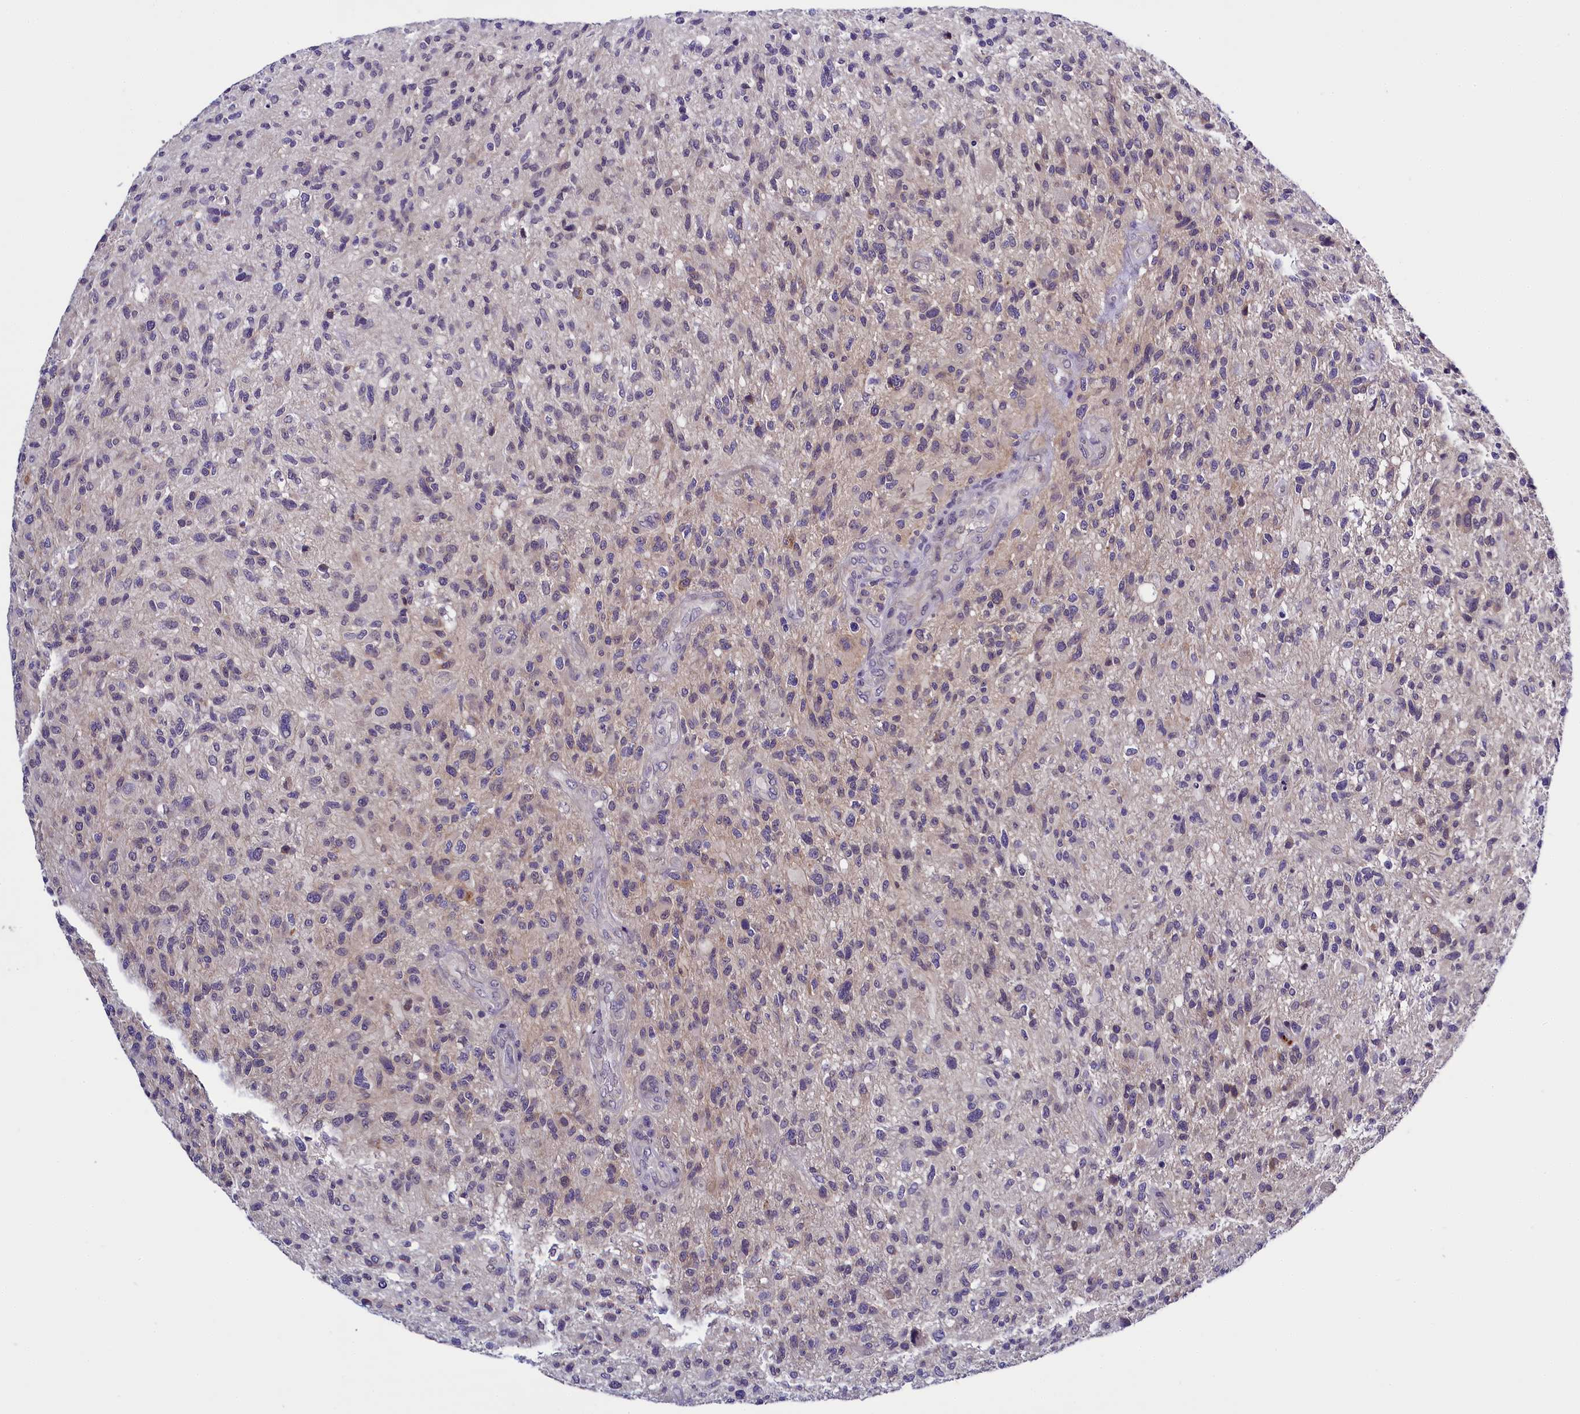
{"staining": {"intensity": "negative", "quantity": "none", "location": "none"}, "tissue": "glioma", "cell_type": "Tumor cells", "image_type": "cancer", "snomed": [{"axis": "morphology", "description": "Glioma, malignant, High grade"}, {"axis": "topography", "description": "Brain"}], "caption": "IHC image of human malignant glioma (high-grade) stained for a protein (brown), which displays no staining in tumor cells.", "gene": "ENKD1", "patient": {"sex": "male", "age": 47}}